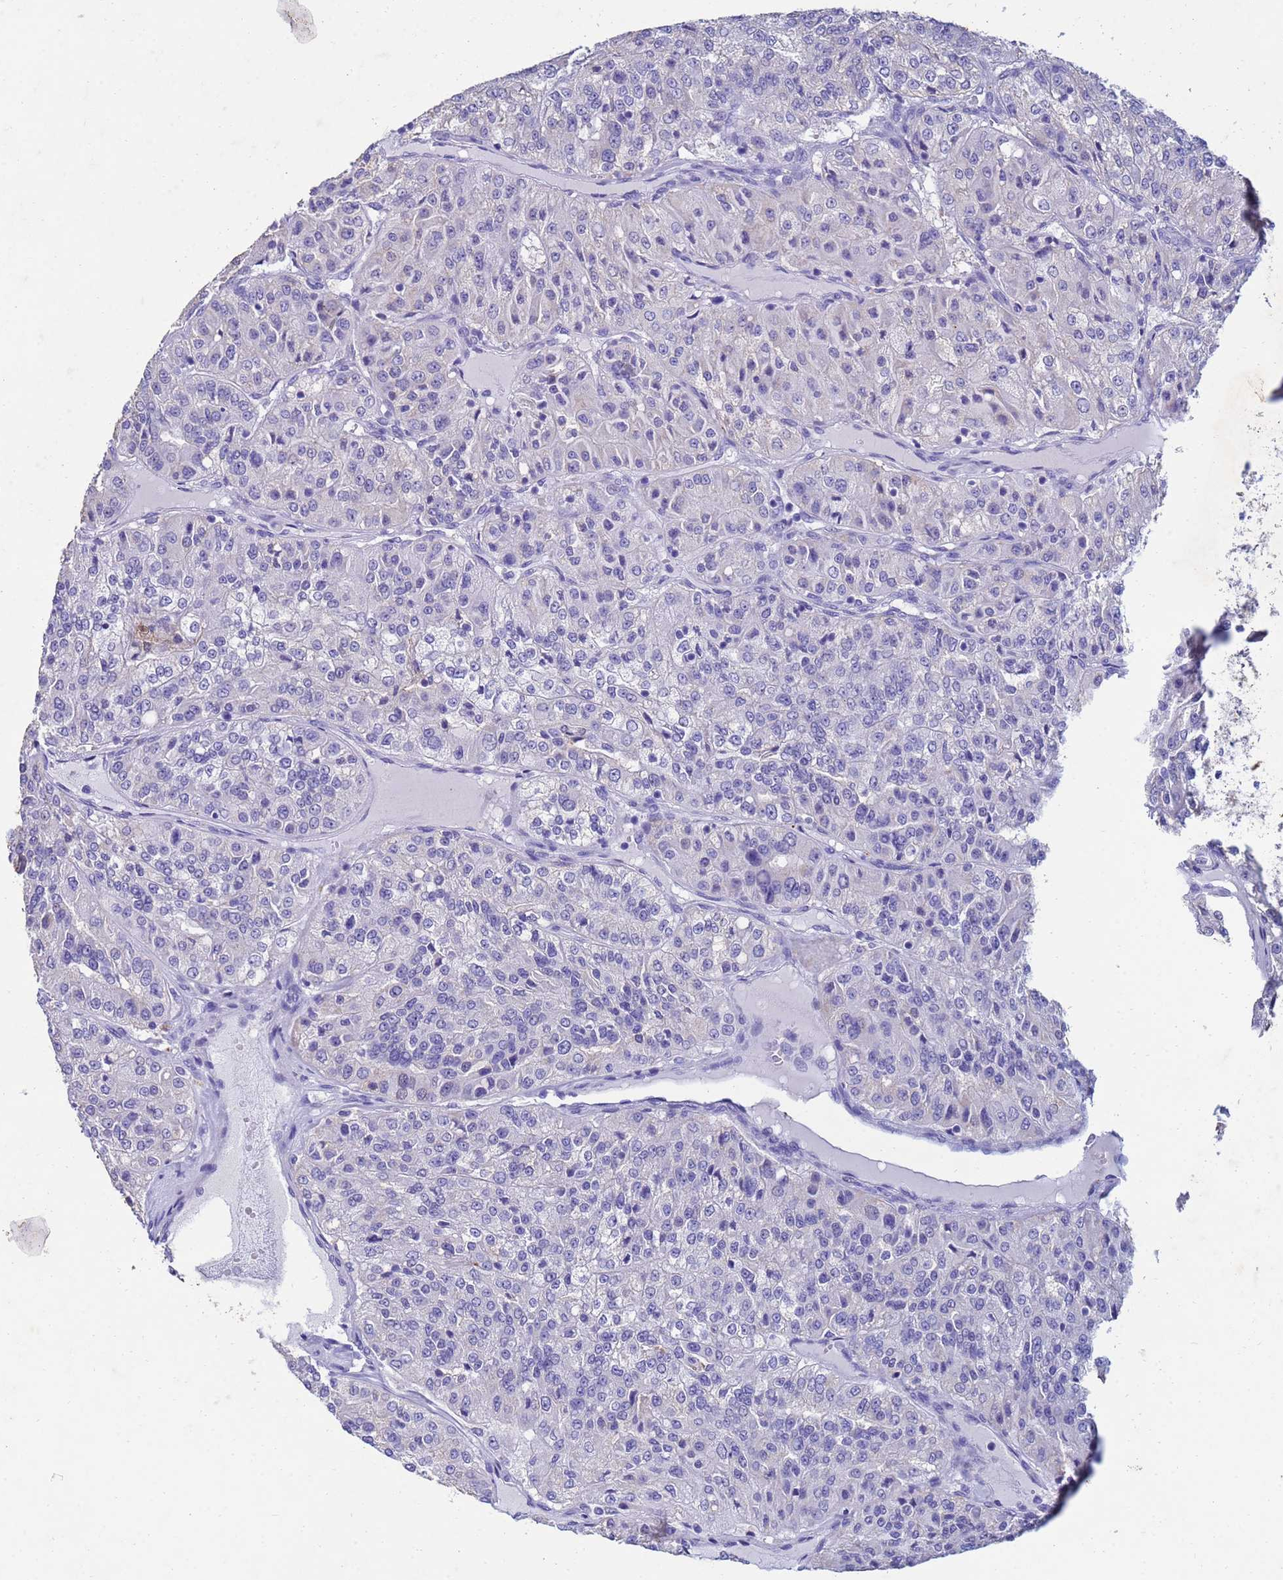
{"staining": {"intensity": "negative", "quantity": "none", "location": "none"}, "tissue": "renal cancer", "cell_type": "Tumor cells", "image_type": "cancer", "snomed": [{"axis": "morphology", "description": "Adenocarcinoma, NOS"}, {"axis": "topography", "description": "Kidney"}], "caption": "Renal cancer (adenocarcinoma) was stained to show a protein in brown. There is no significant positivity in tumor cells.", "gene": "CSTB", "patient": {"sex": "female", "age": 63}}